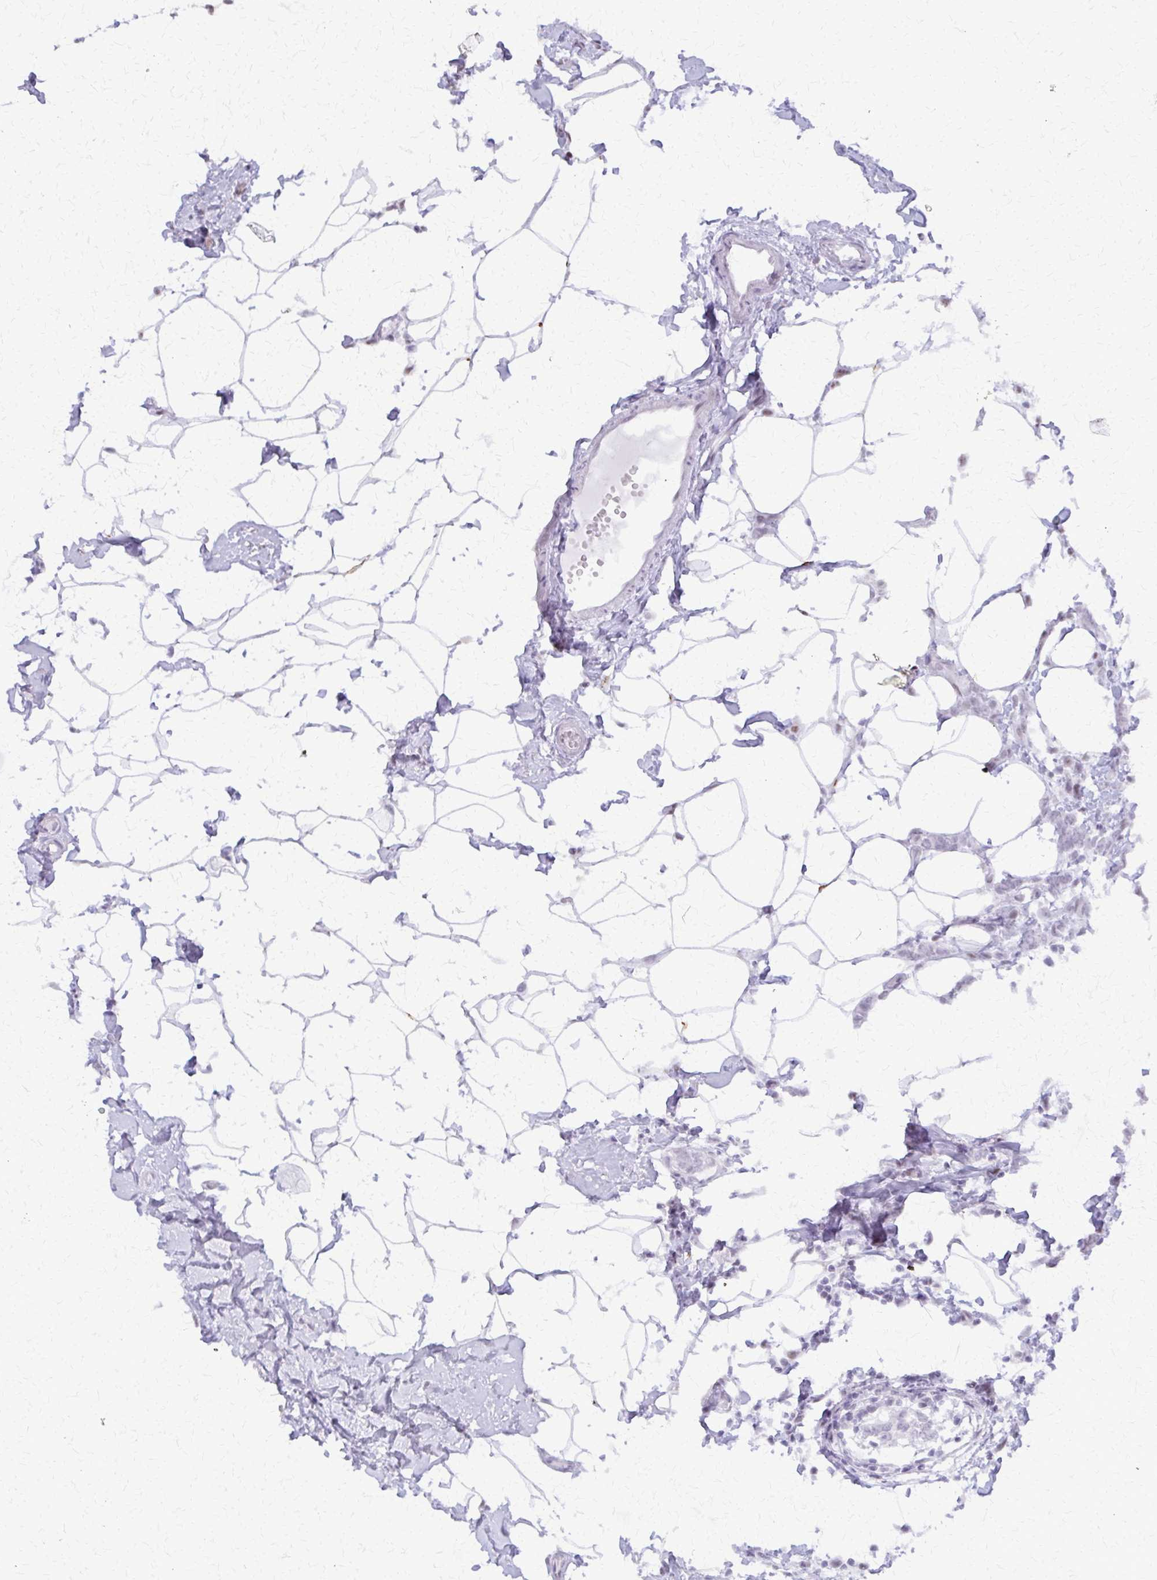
{"staining": {"intensity": "negative", "quantity": "none", "location": "none"}, "tissue": "breast cancer", "cell_type": "Tumor cells", "image_type": "cancer", "snomed": [{"axis": "morphology", "description": "Duct carcinoma"}, {"axis": "topography", "description": "Breast"}], "caption": "Breast invasive ductal carcinoma stained for a protein using immunohistochemistry (IHC) exhibits no staining tumor cells.", "gene": "FAM162B", "patient": {"sex": "female", "age": 40}}